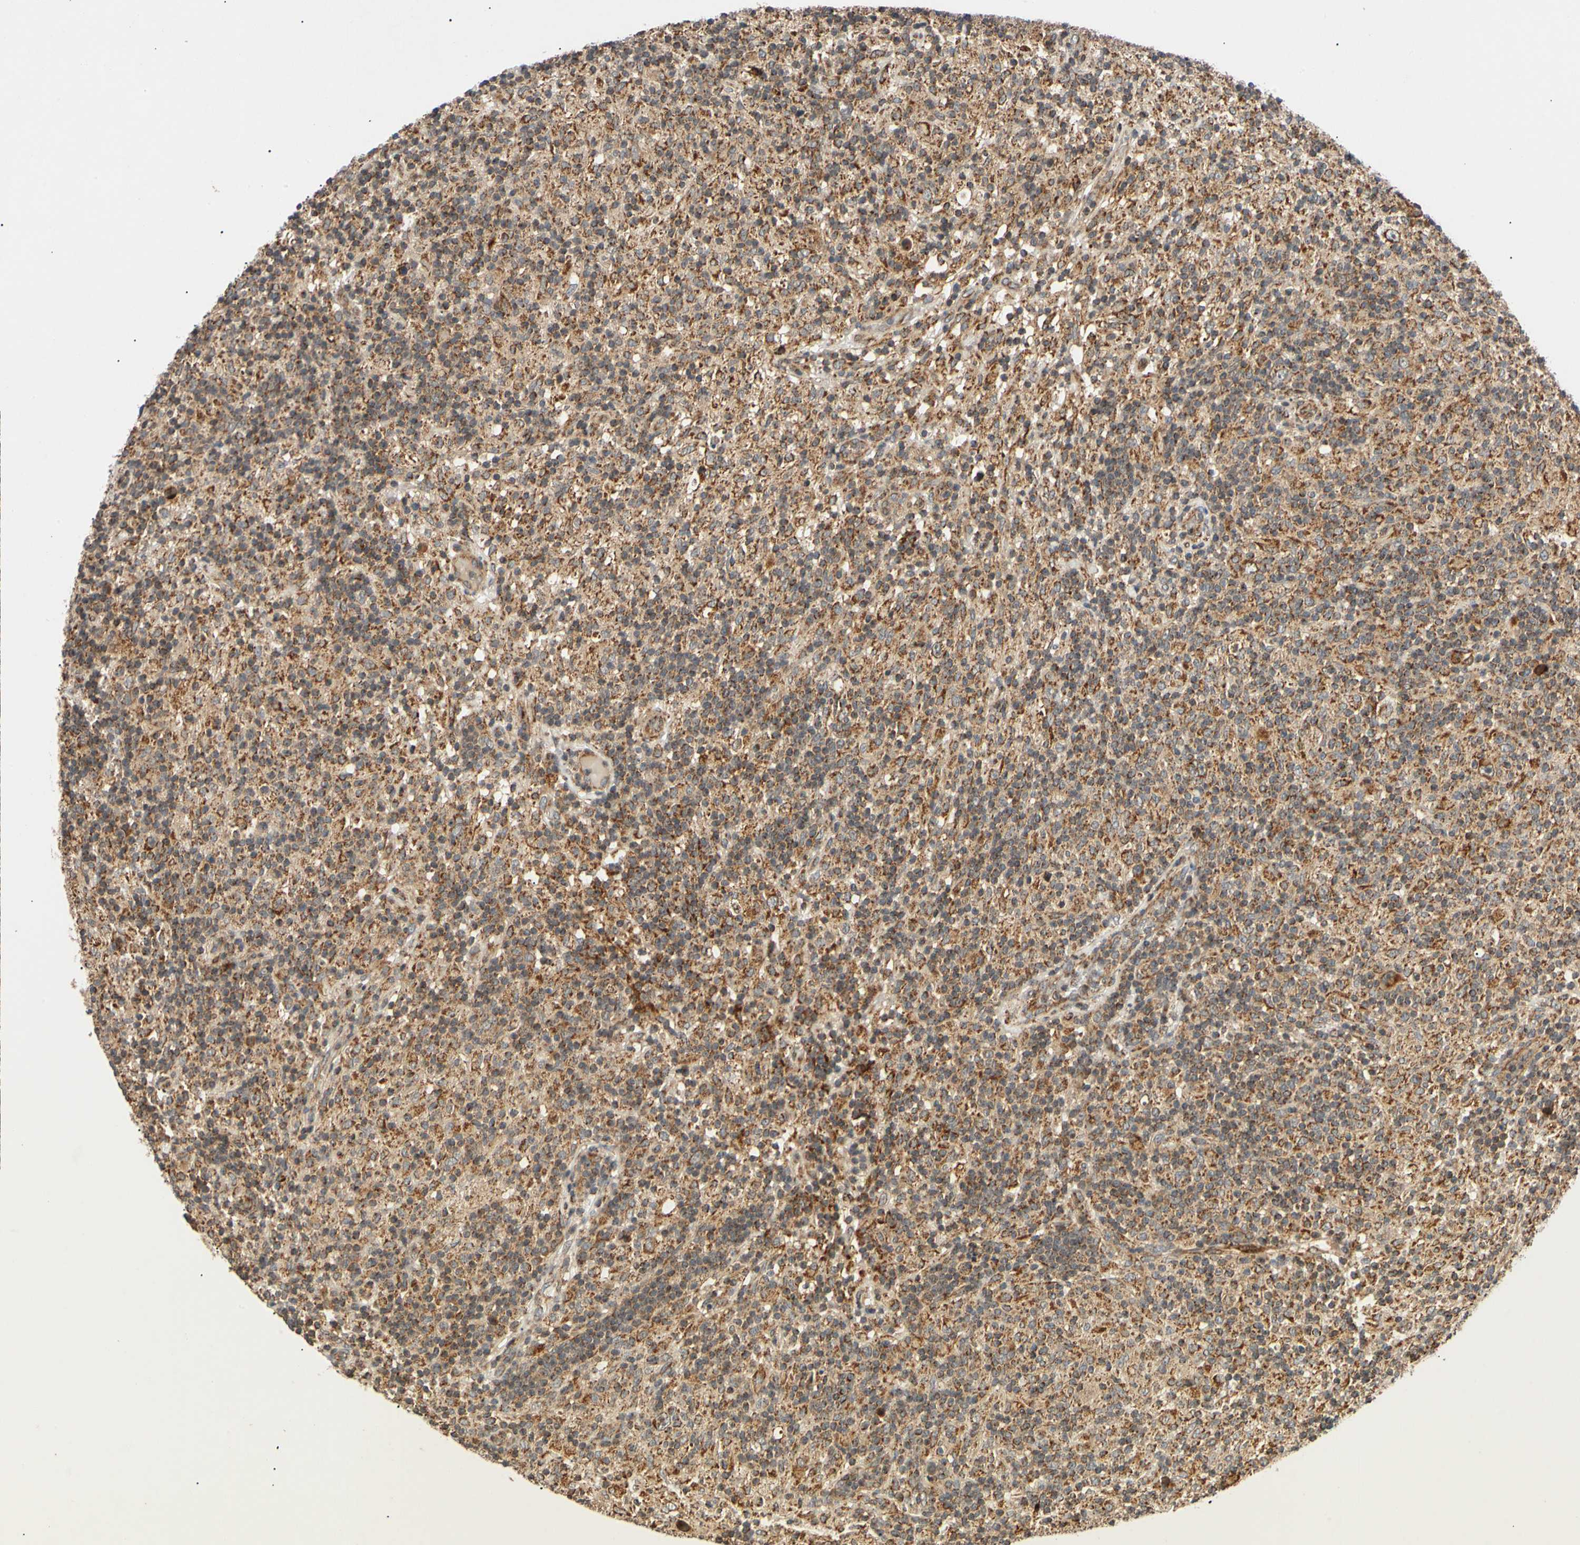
{"staining": {"intensity": "strong", "quantity": ">75%", "location": "cytoplasmic/membranous"}, "tissue": "lymphoma", "cell_type": "Tumor cells", "image_type": "cancer", "snomed": [{"axis": "morphology", "description": "Hodgkin's disease, NOS"}, {"axis": "topography", "description": "Lymph node"}], "caption": "The immunohistochemical stain shows strong cytoplasmic/membranous positivity in tumor cells of lymphoma tissue. The staining is performed using DAB (3,3'-diaminobenzidine) brown chromogen to label protein expression. The nuclei are counter-stained blue using hematoxylin.", "gene": "MRPS22", "patient": {"sex": "male", "age": 70}}